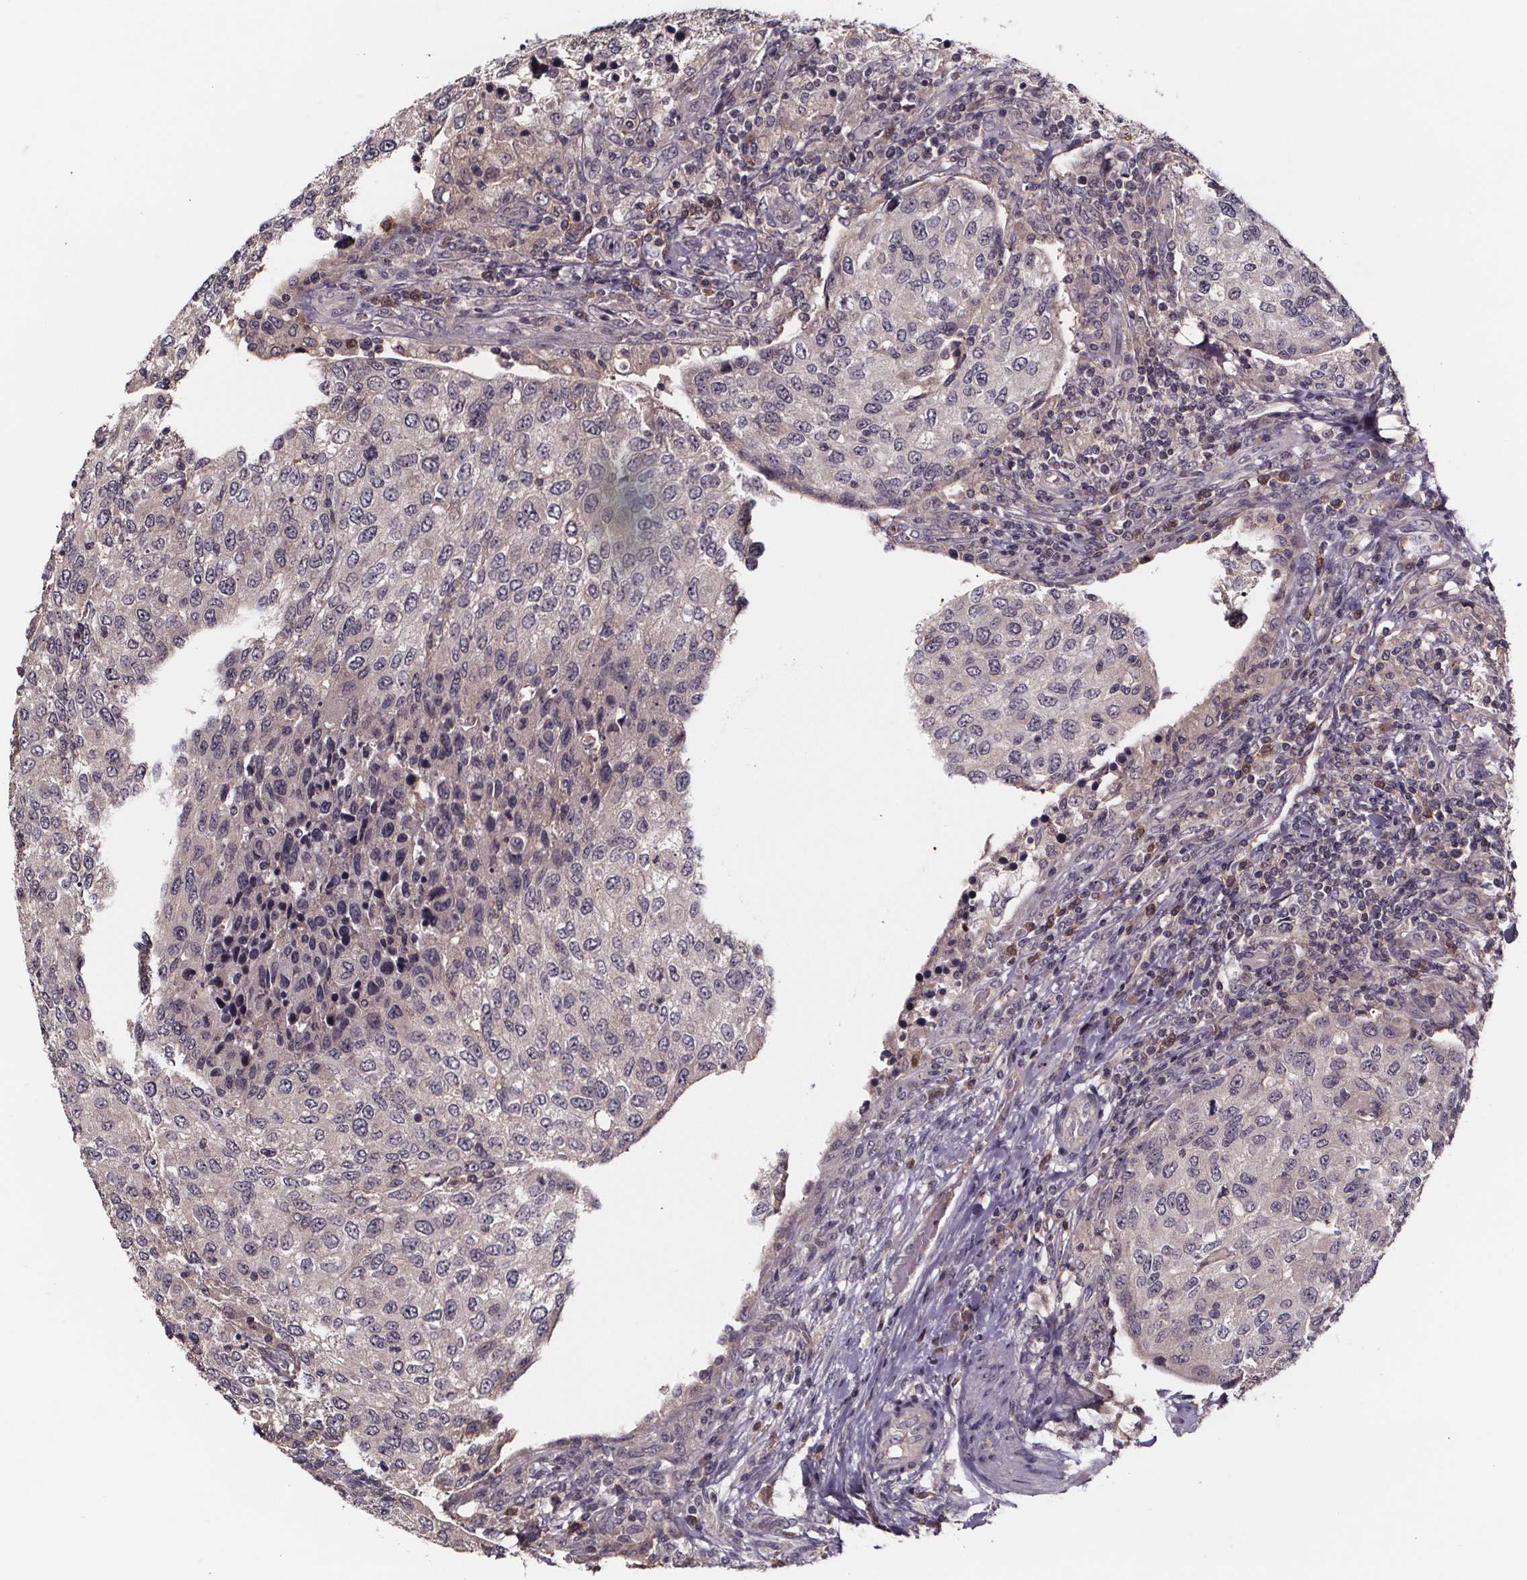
{"staining": {"intensity": "negative", "quantity": "none", "location": "none"}, "tissue": "urothelial cancer", "cell_type": "Tumor cells", "image_type": "cancer", "snomed": [{"axis": "morphology", "description": "Urothelial carcinoma, High grade"}, {"axis": "topography", "description": "Urinary bladder"}], "caption": "There is no significant expression in tumor cells of urothelial cancer.", "gene": "SMIM1", "patient": {"sex": "female", "age": 78}}